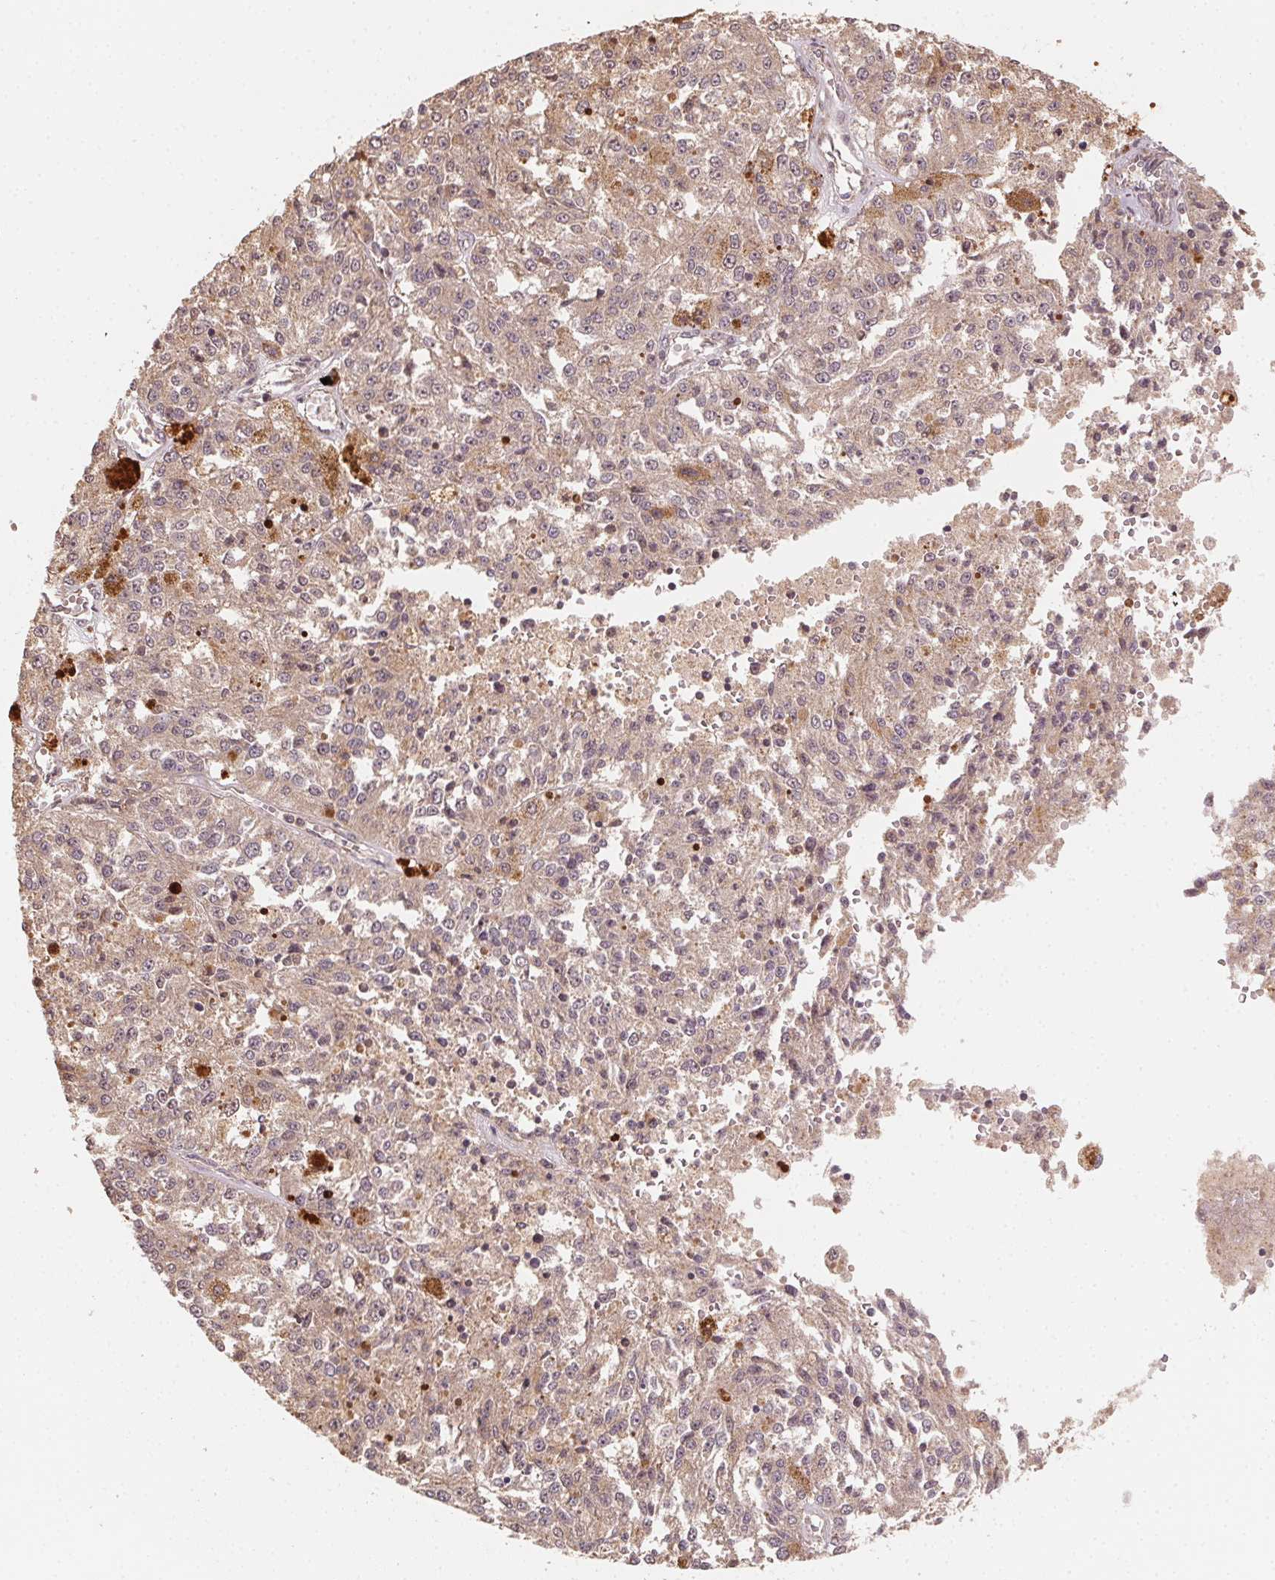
{"staining": {"intensity": "weak", "quantity": ">75%", "location": "cytoplasmic/membranous"}, "tissue": "melanoma", "cell_type": "Tumor cells", "image_type": "cancer", "snomed": [{"axis": "morphology", "description": "Malignant melanoma, Metastatic site"}, {"axis": "topography", "description": "Lymph node"}], "caption": "Immunohistochemical staining of human melanoma demonstrates low levels of weak cytoplasmic/membranous staining in about >75% of tumor cells.", "gene": "WBP2", "patient": {"sex": "female", "age": 64}}